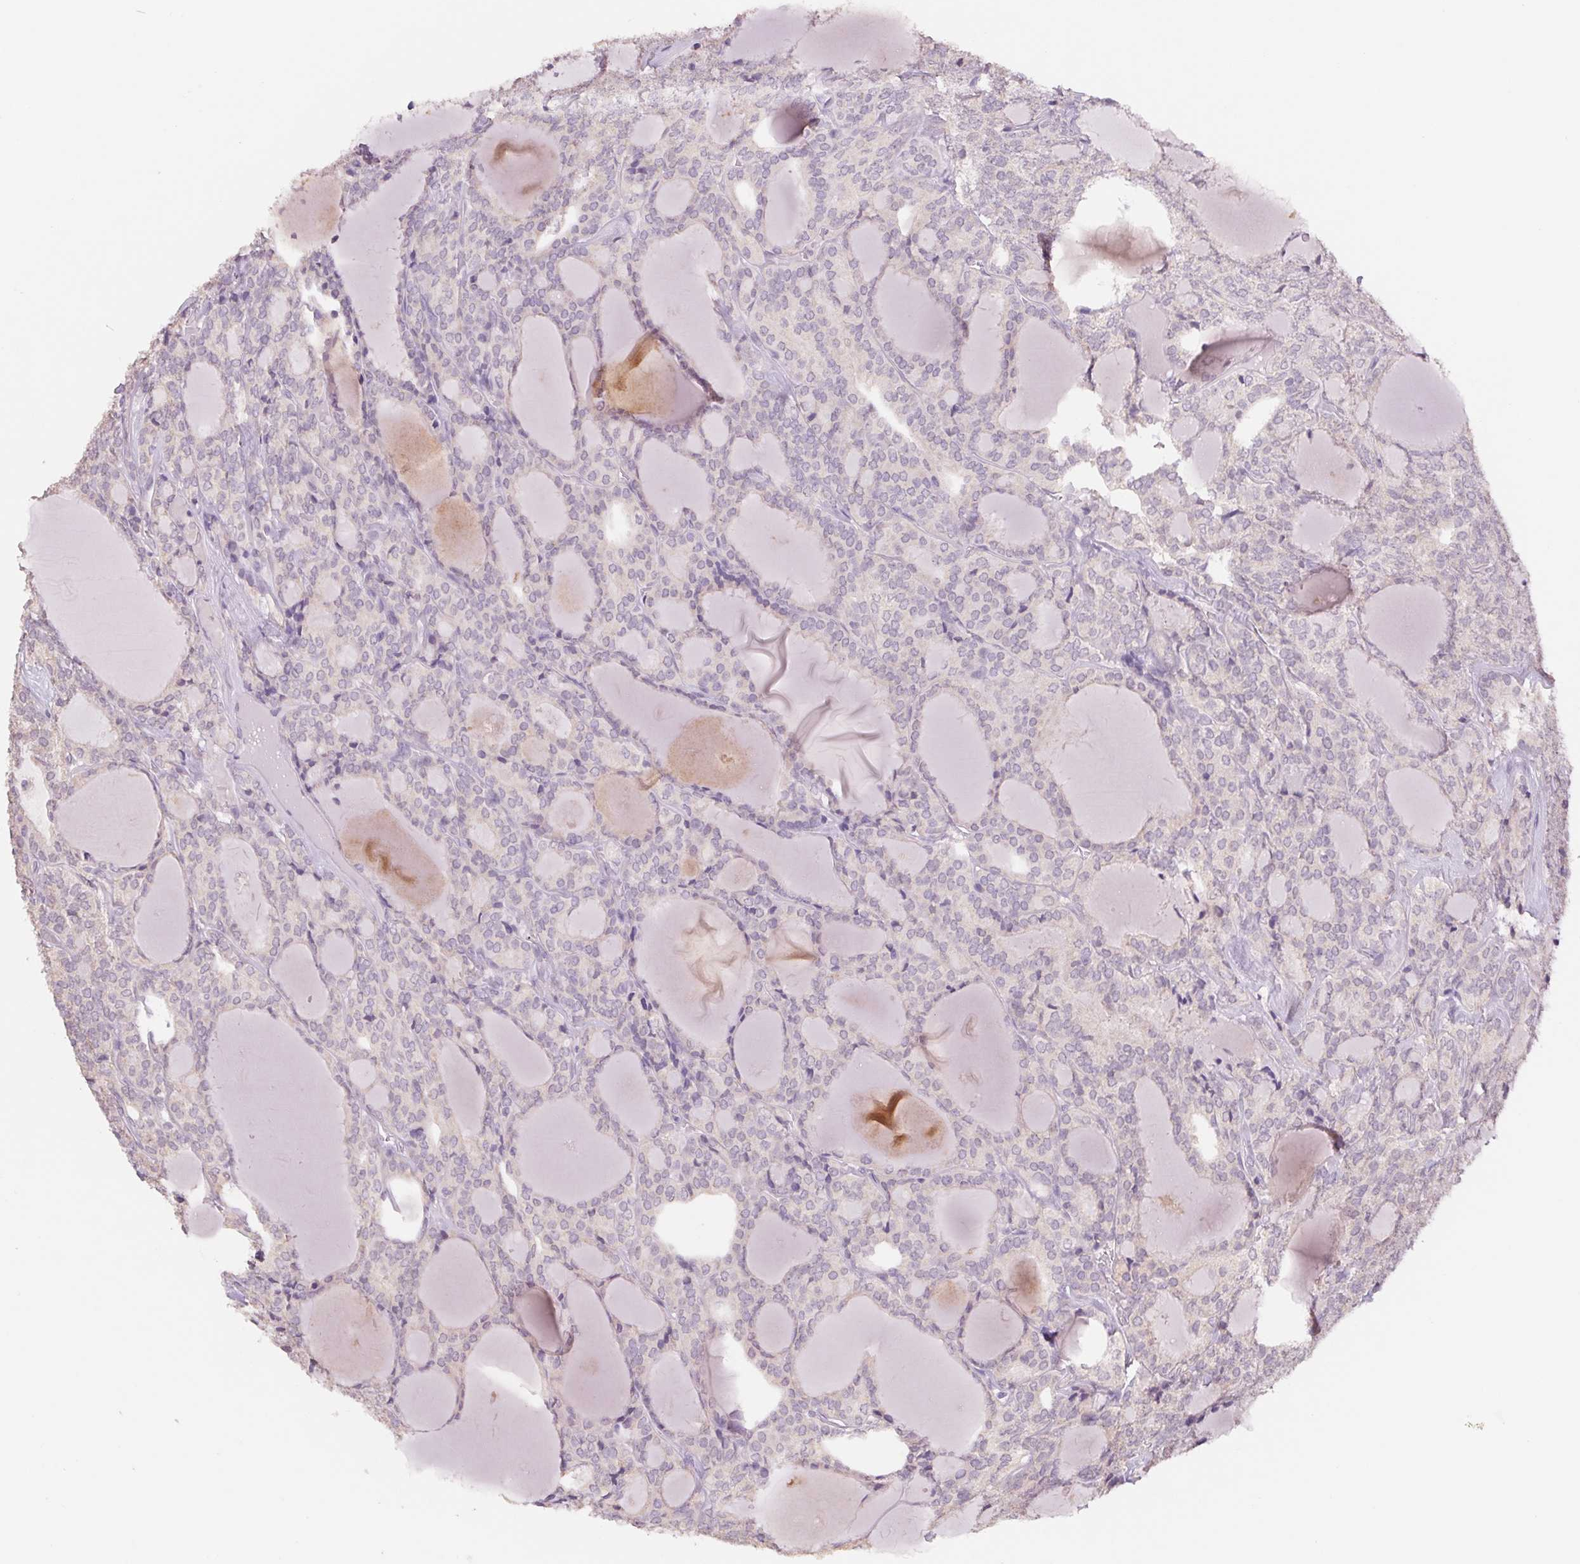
{"staining": {"intensity": "negative", "quantity": "none", "location": "none"}, "tissue": "thyroid cancer", "cell_type": "Tumor cells", "image_type": "cancer", "snomed": [{"axis": "morphology", "description": "Follicular adenoma carcinoma, NOS"}, {"axis": "topography", "description": "Thyroid gland"}], "caption": "Histopathology image shows no protein expression in tumor cells of follicular adenoma carcinoma (thyroid) tissue.", "gene": "PNMA8B", "patient": {"sex": "male", "age": 74}}